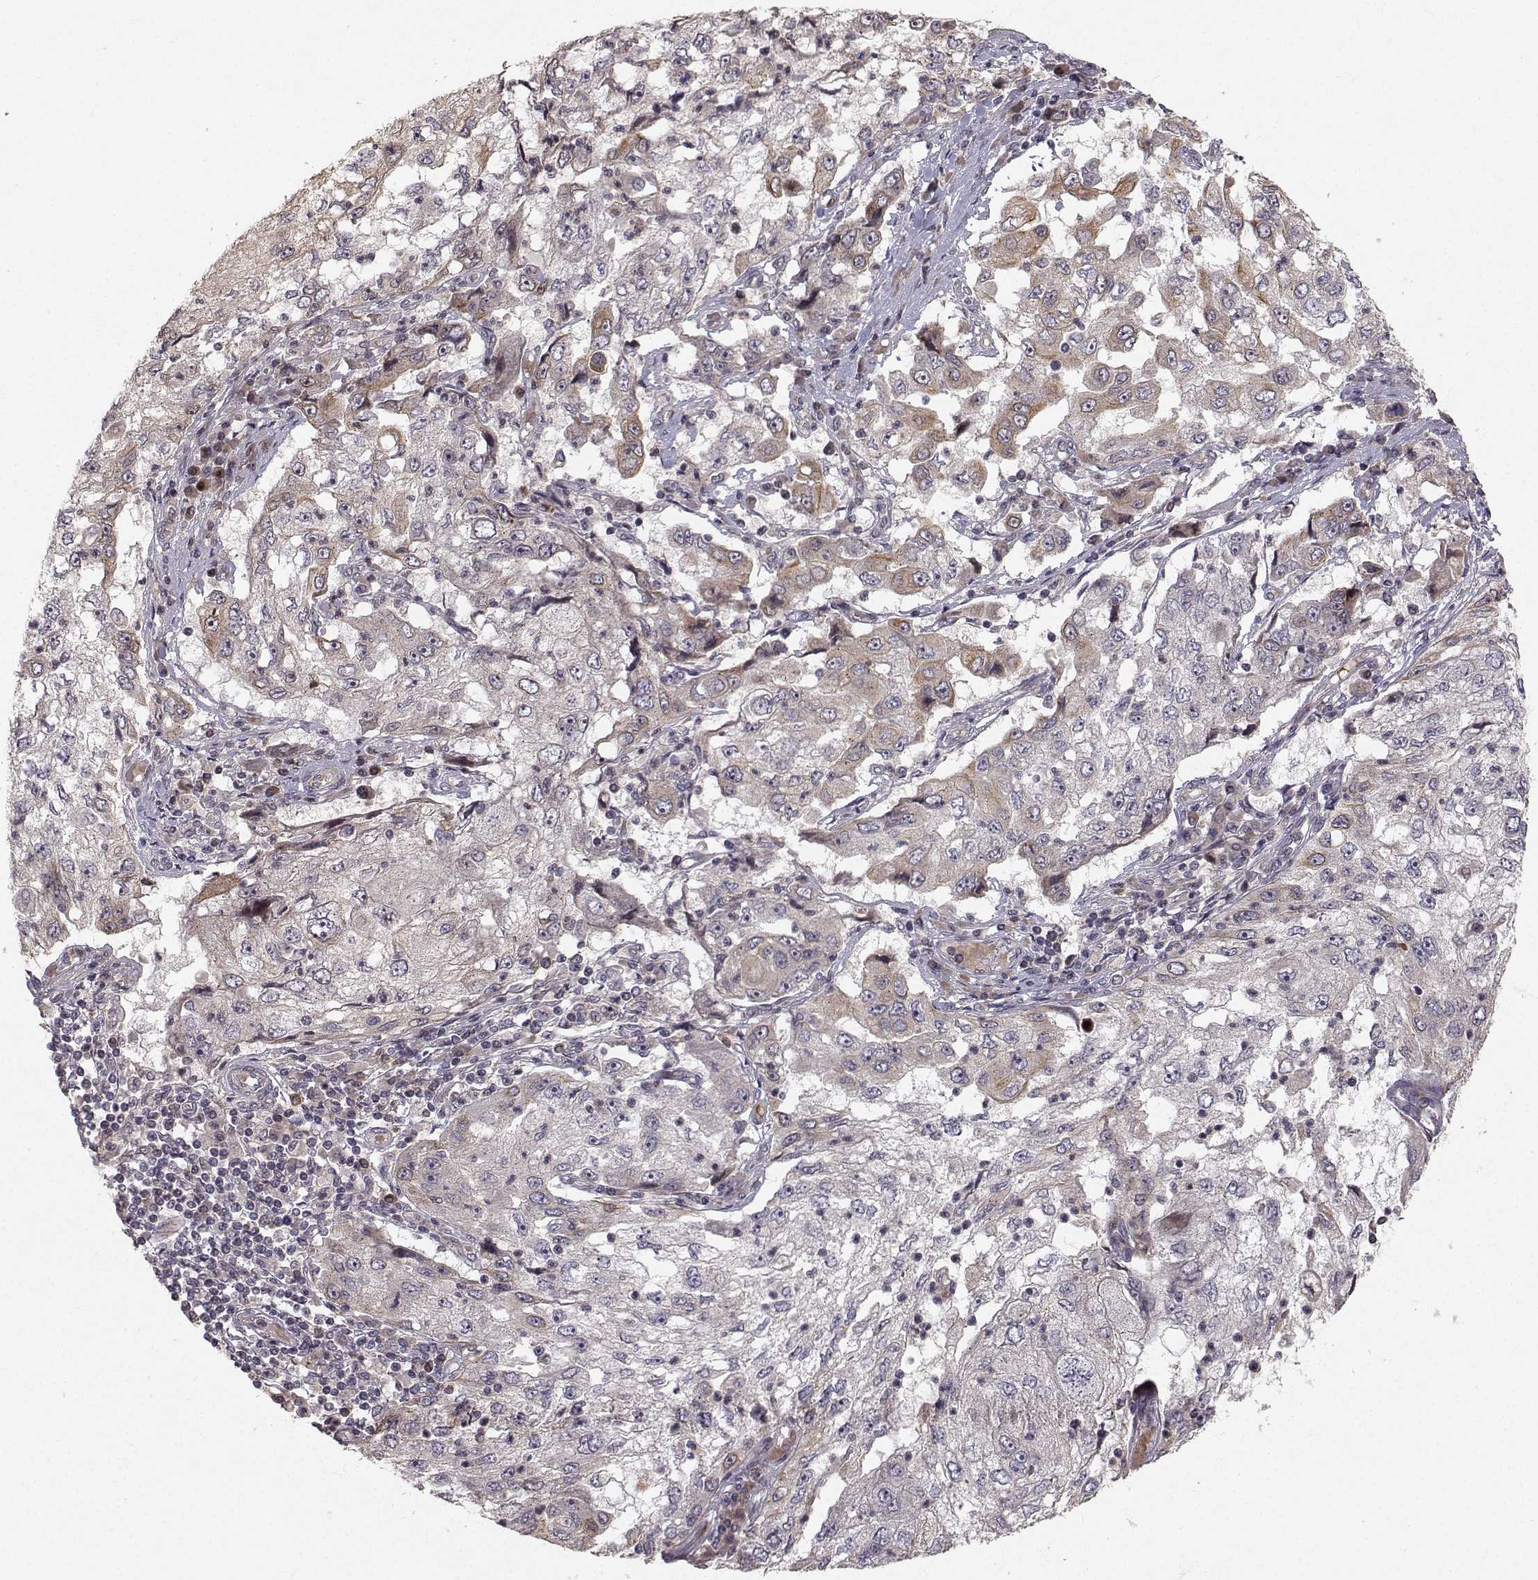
{"staining": {"intensity": "moderate", "quantity": "<25%", "location": "cytoplasmic/membranous"}, "tissue": "cervical cancer", "cell_type": "Tumor cells", "image_type": "cancer", "snomed": [{"axis": "morphology", "description": "Squamous cell carcinoma, NOS"}, {"axis": "topography", "description": "Cervix"}], "caption": "A histopathology image of human cervical cancer stained for a protein displays moderate cytoplasmic/membranous brown staining in tumor cells. The staining was performed using DAB (3,3'-diaminobenzidine), with brown indicating positive protein expression. Nuclei are stained blue with hematoxylin.", "gene": "APC", "patient": {"sex": "female", "age": 36}}